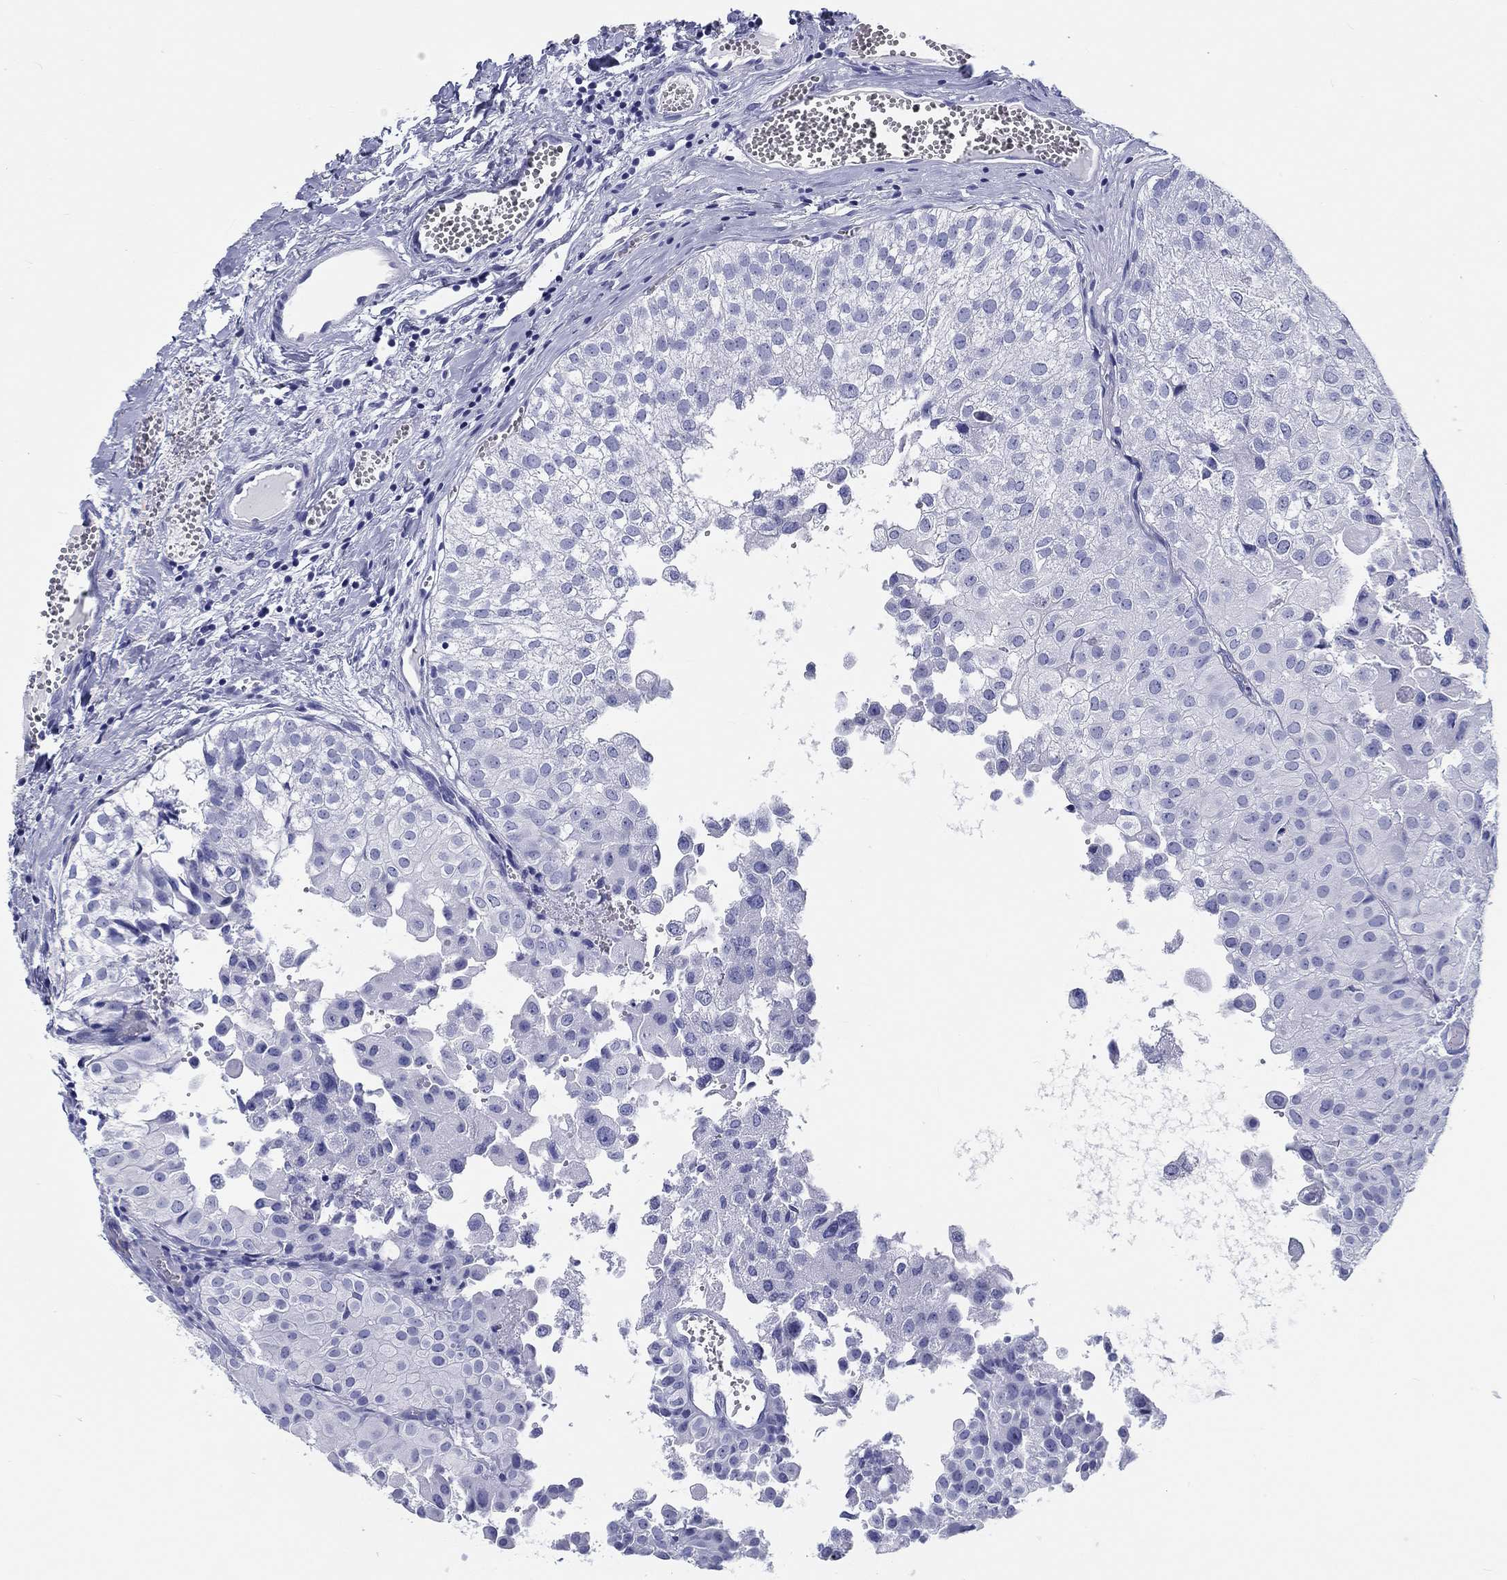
{"staining": {"intensity": "negative", "quantity": "none", "location": "none"}, "tissue": "urothelial cancer", "cell_type": "Tumor cells", "image_type": "cancer", "snomed": [{"axis": "morphology", "description": "Urothelial carcinoma, Low grade"}, {"axis": "topography", "description": "Urinary bladder"}], "caption": "Immunohistochemistry (IHC) photomicrograph of neoplastic tissue: human urothelial cancer stained with DAB displays no significant protein expression in tumor cells.", "gene": "H1-1", "patient": {"sex": "female", "age": 78}}